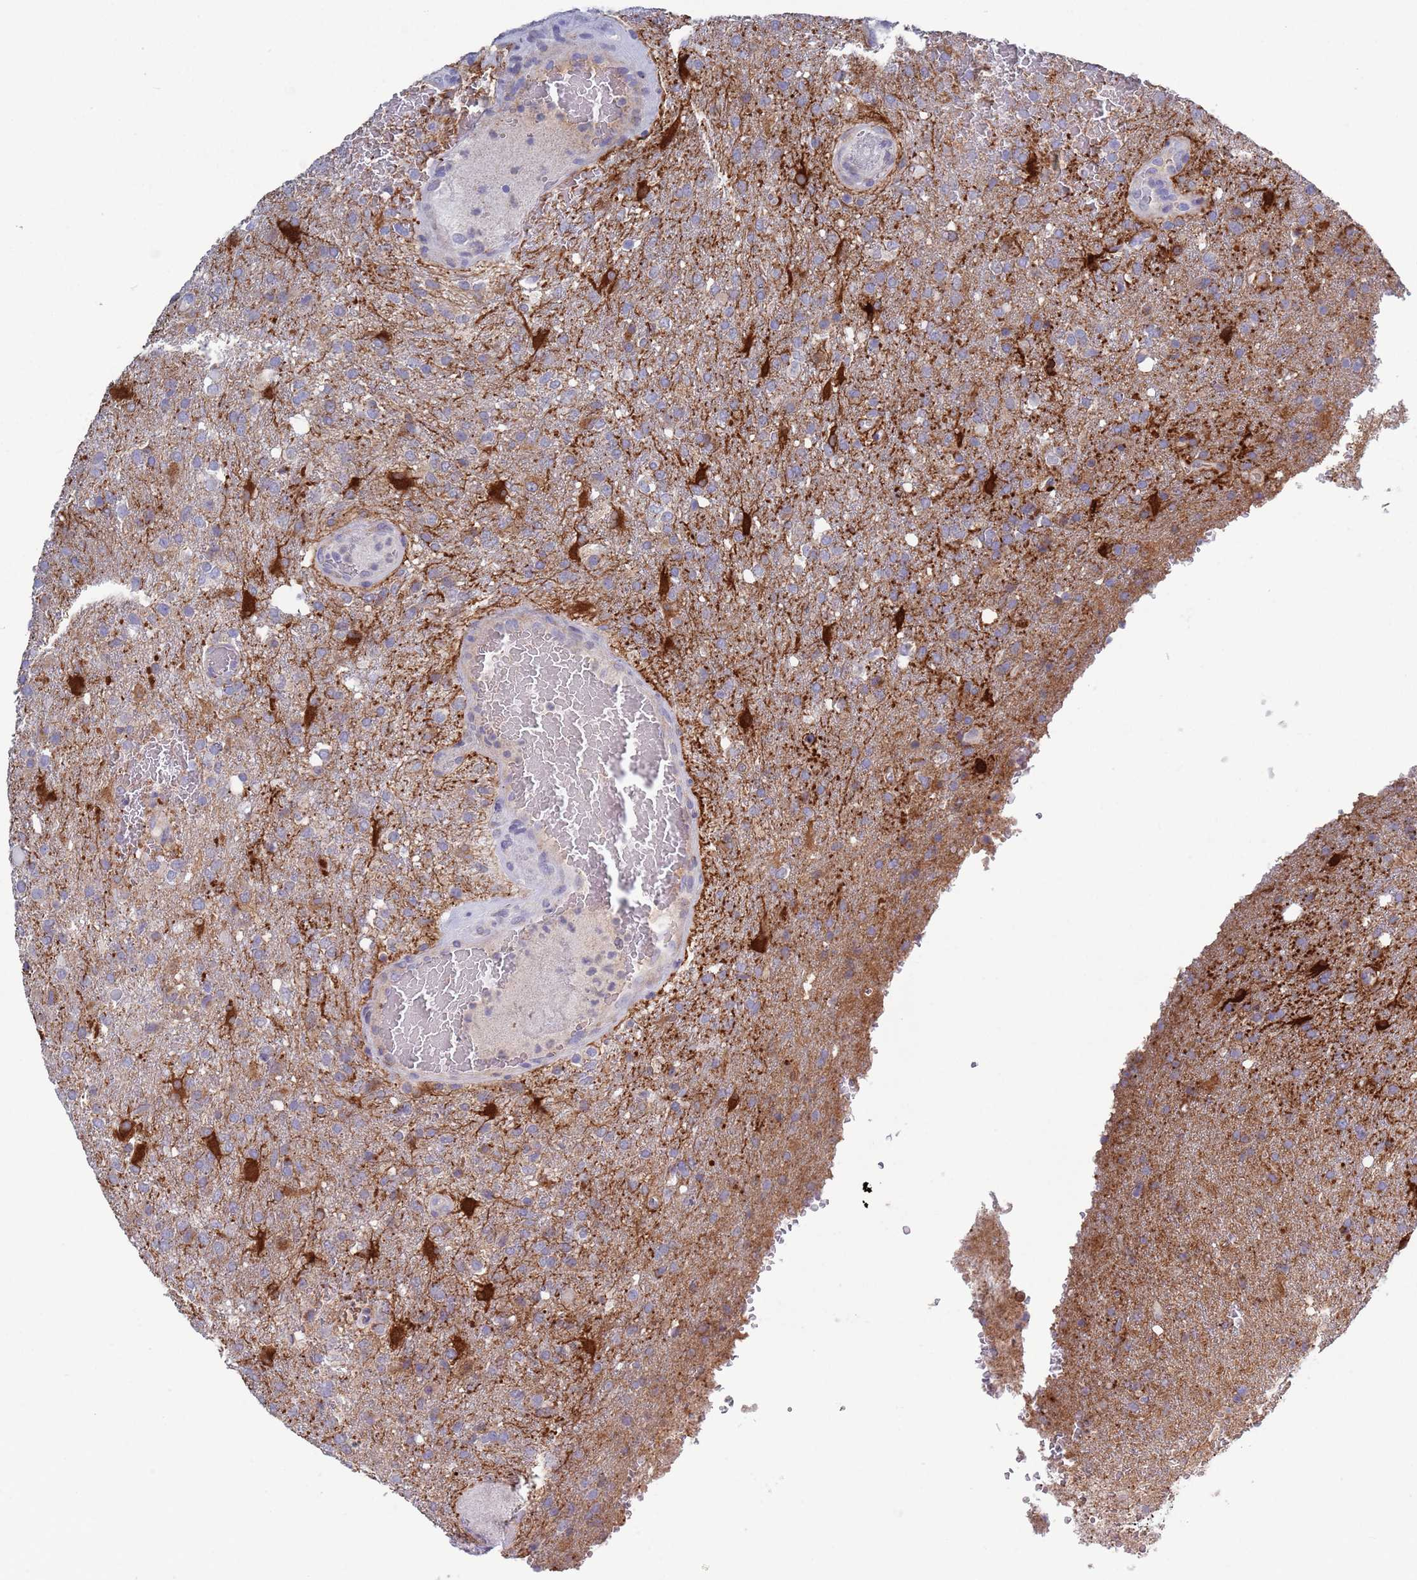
{"staining": {"intensity": "weak", "quantity": "25%-75%", "location": "cytoplasmic/membranous"}, "tissue": "glioma", "cell_type": "Tumor cells", "image_type": "cancer", "snomed": [{"axis": "morphology", "description": "Glioma, malignant, High grade"}, {"axis": "topography", "description": "Brain"}], "caption": "Approximately 25%-75% of tumor cells in human glioma demonstrate weak cytoplasmic/membranous protein expression as visualized by brown immunohistochemical staining.", "gene": "ACSBG1", "patient": {"sex": "female", "age": 74}}